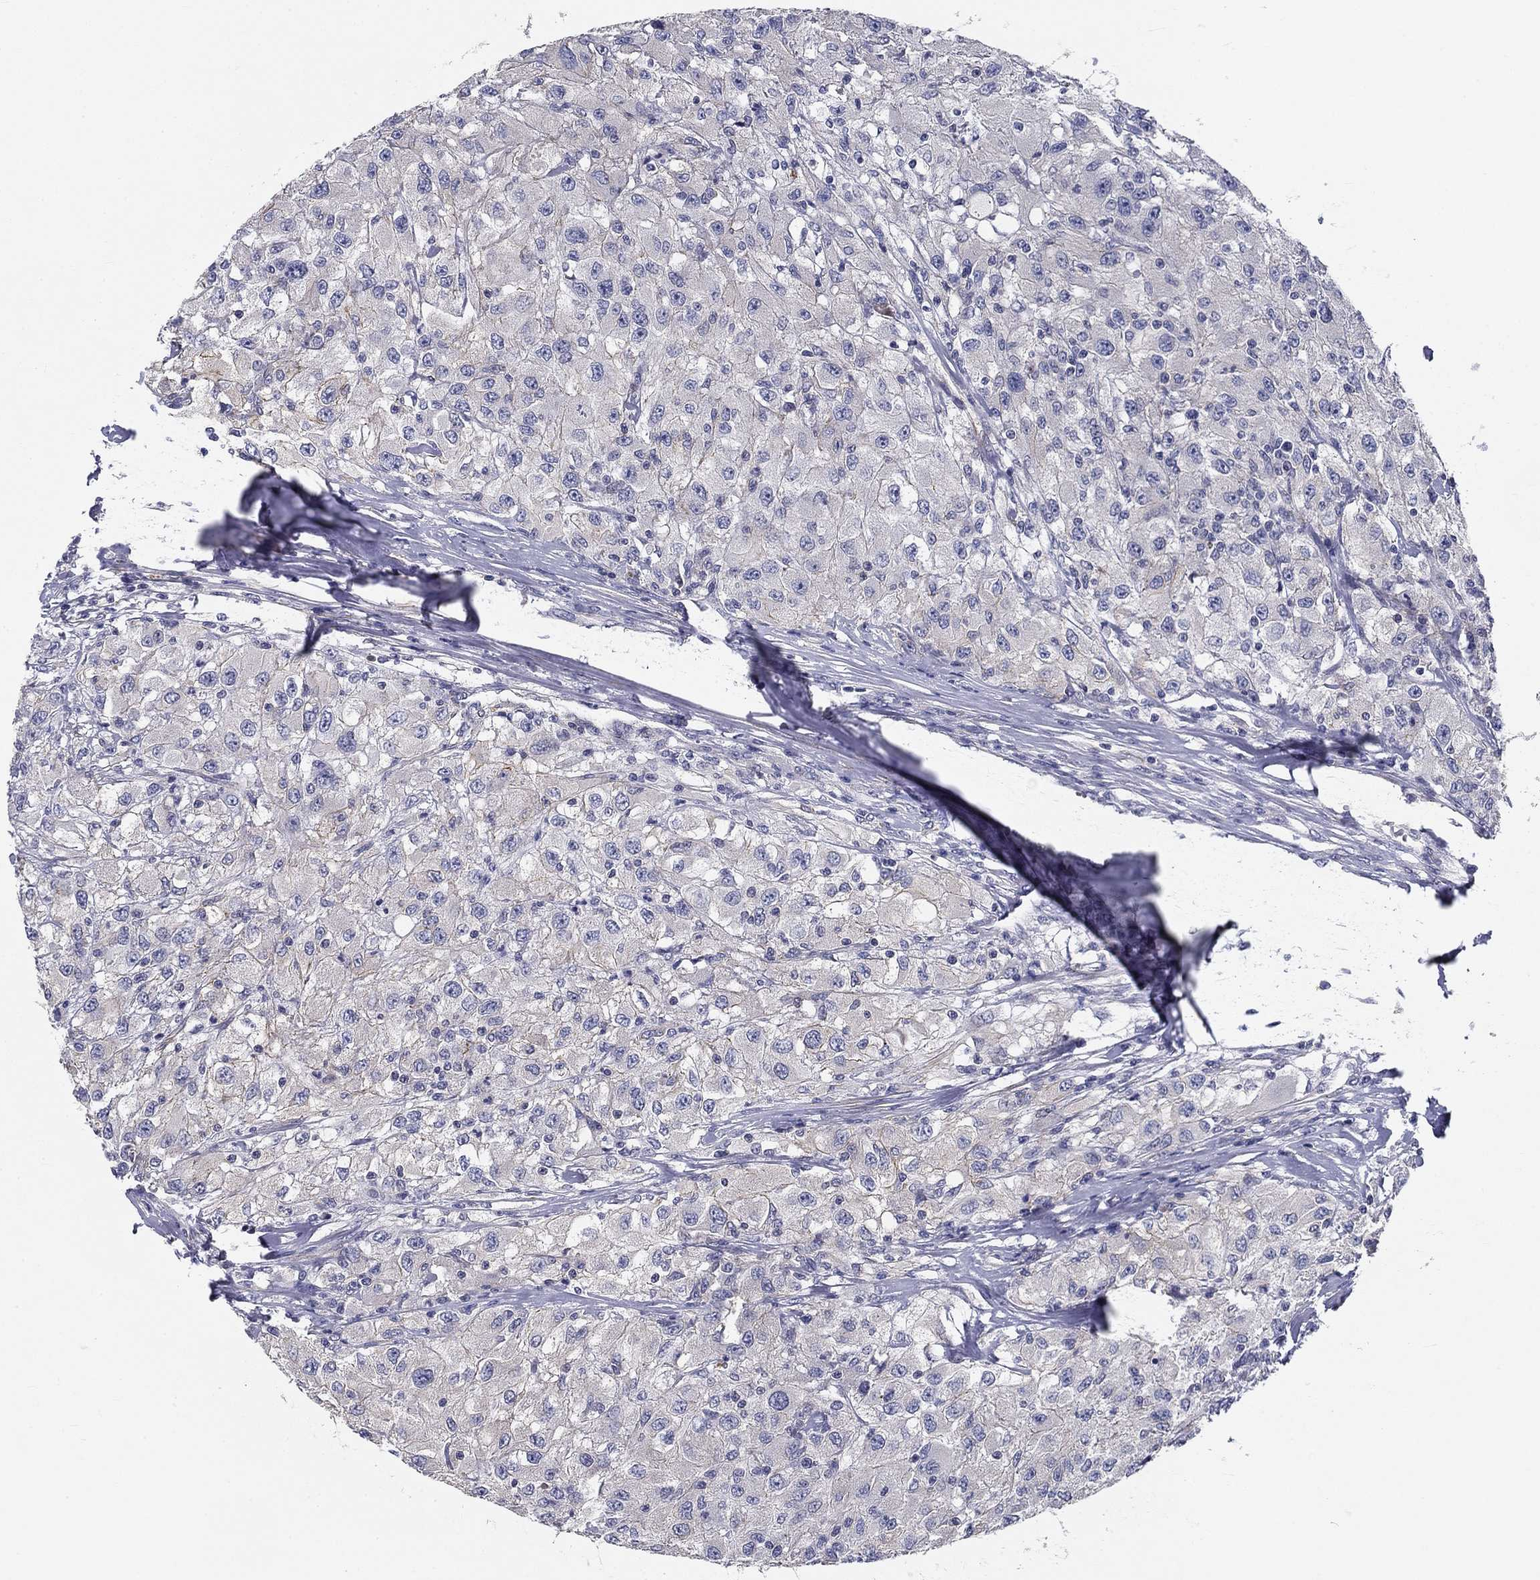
{"staining": {"intensity": "negative", "quantity": "none", "location": "none"}, "tissue": "renal cancer", "cell_type": "Tumor cells", "image_type": "cancer", "snomed": [{"axis": "morphology", "description": "Adenocarcinoma, NOS"}, {"axis": "topography", "description": "Kidney"}], "caption": "Adenocarcinoma (renal) was stained to show a protein in brown. There is no significant expression in tumor cells.", "gene": "SYNC", "patient": {"sex": "female", "age": 67}}